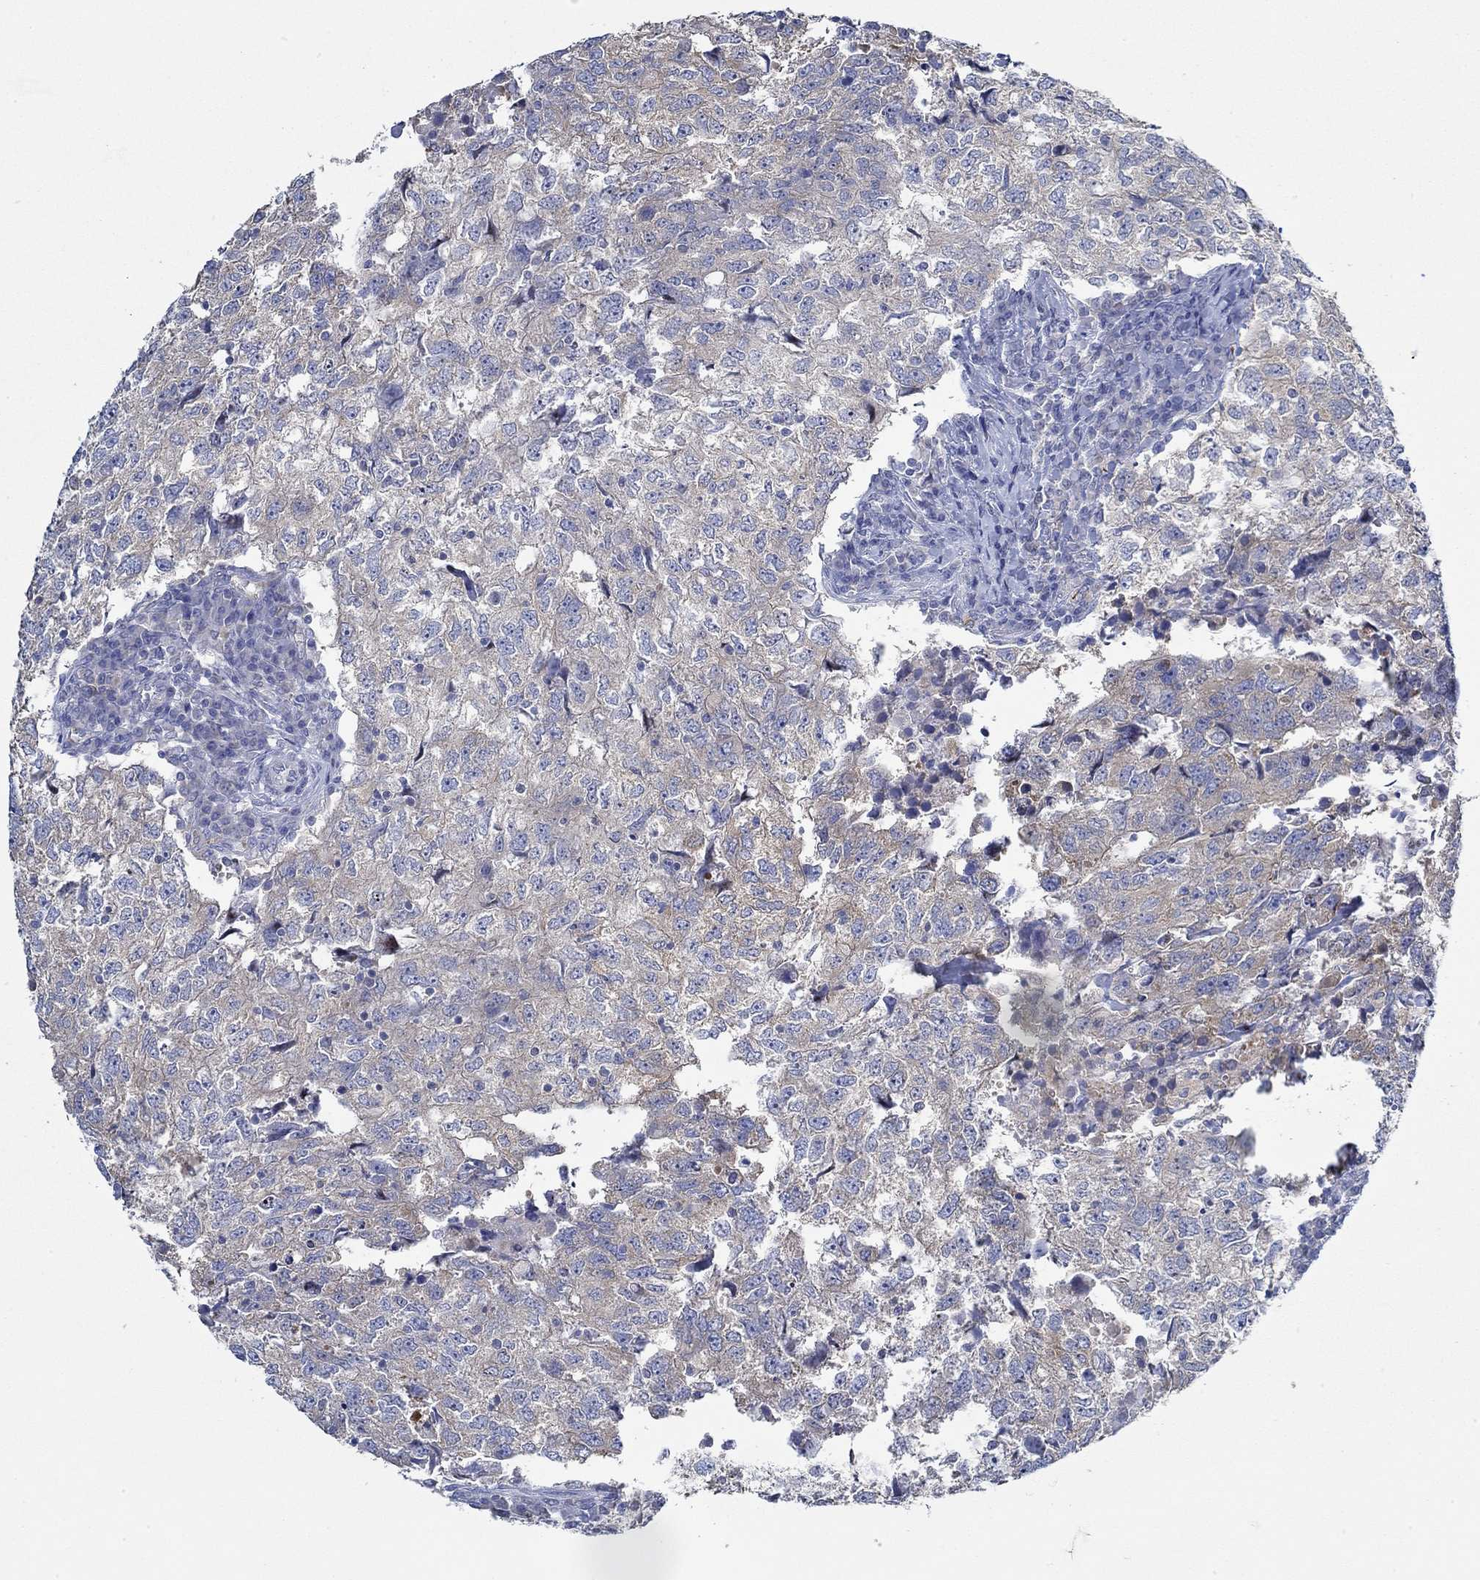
{"staining": {"intensity": "moderate", "quantity": "25%-75%", "location": "cytoplasmic/membranous"}, "tissue": "breast cancer", "cell_type": "Tumor cells", "image_type": "cancer", "snomed": [{"axis": "morphology", "description": "Duct carcinoma"}, {"axis": "topography", "description": "Breast"}], "caption": "Protein expression by immunohistochemistry reveals moderate cytoplasmic/membranous staining in approximately 25%-75% of tumor cells in breast cancer.", "gene": "SLC27A3", "patient": {"sex": "female", "age": 30}}